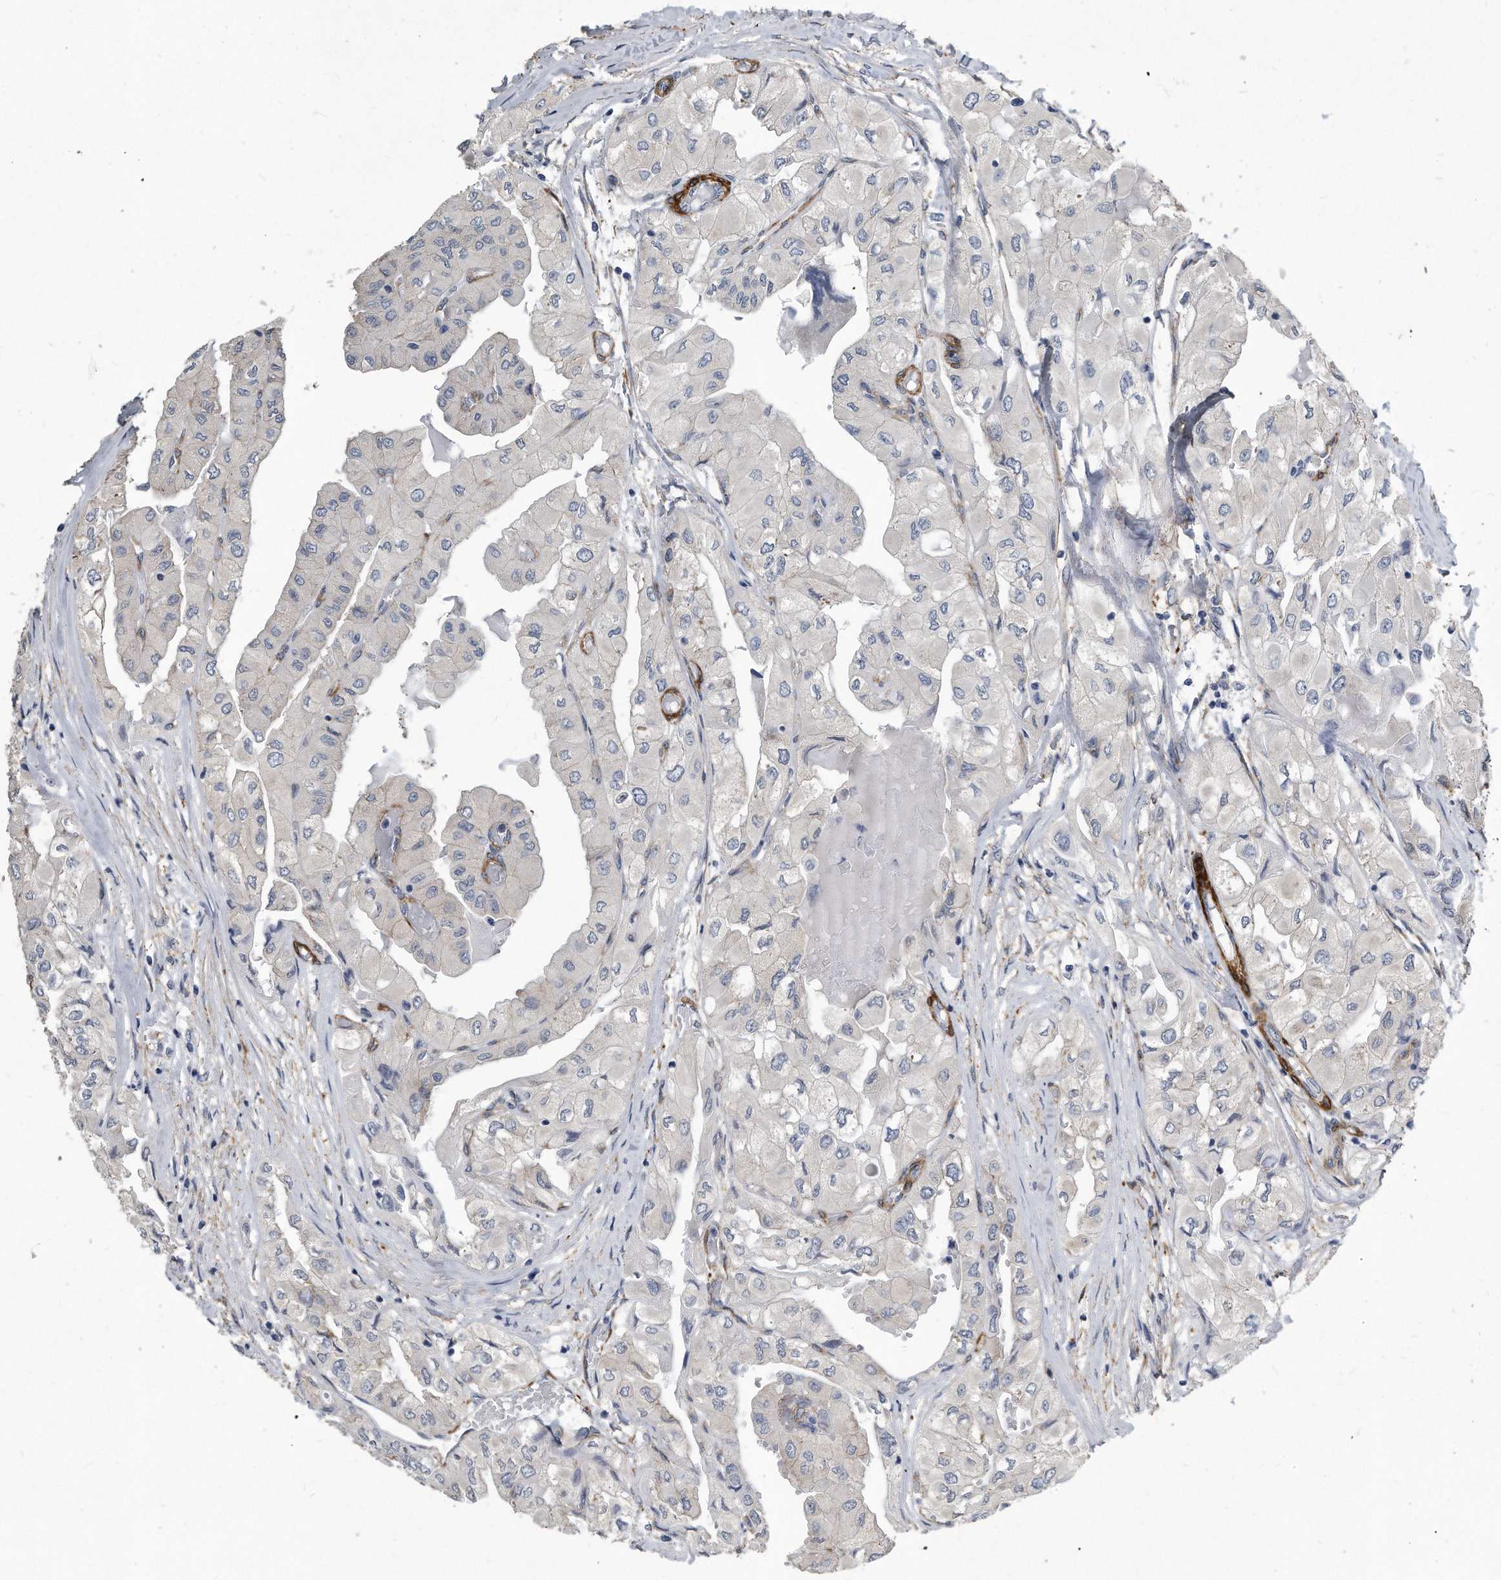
{"staining": {"intensity": "negative", "quantity": "none", "location": "none"}, "tissue": "thyroid cancer", "cell_type": "Tumor cells", "image_type": "cancer", "snomed": [{"axis": "morphology", "description": "Papillary adenocarcinoma, NOS"}, {"axis": "topography", "description": "Thyroid gland"}], "caption": "Immunohistochemical staining of thyroid papillary adenocarcinoma exhibits no significant positivity in tumor cells.", "gene": "EIF2B4", "patient": {"sex": "female", "age": 59}}